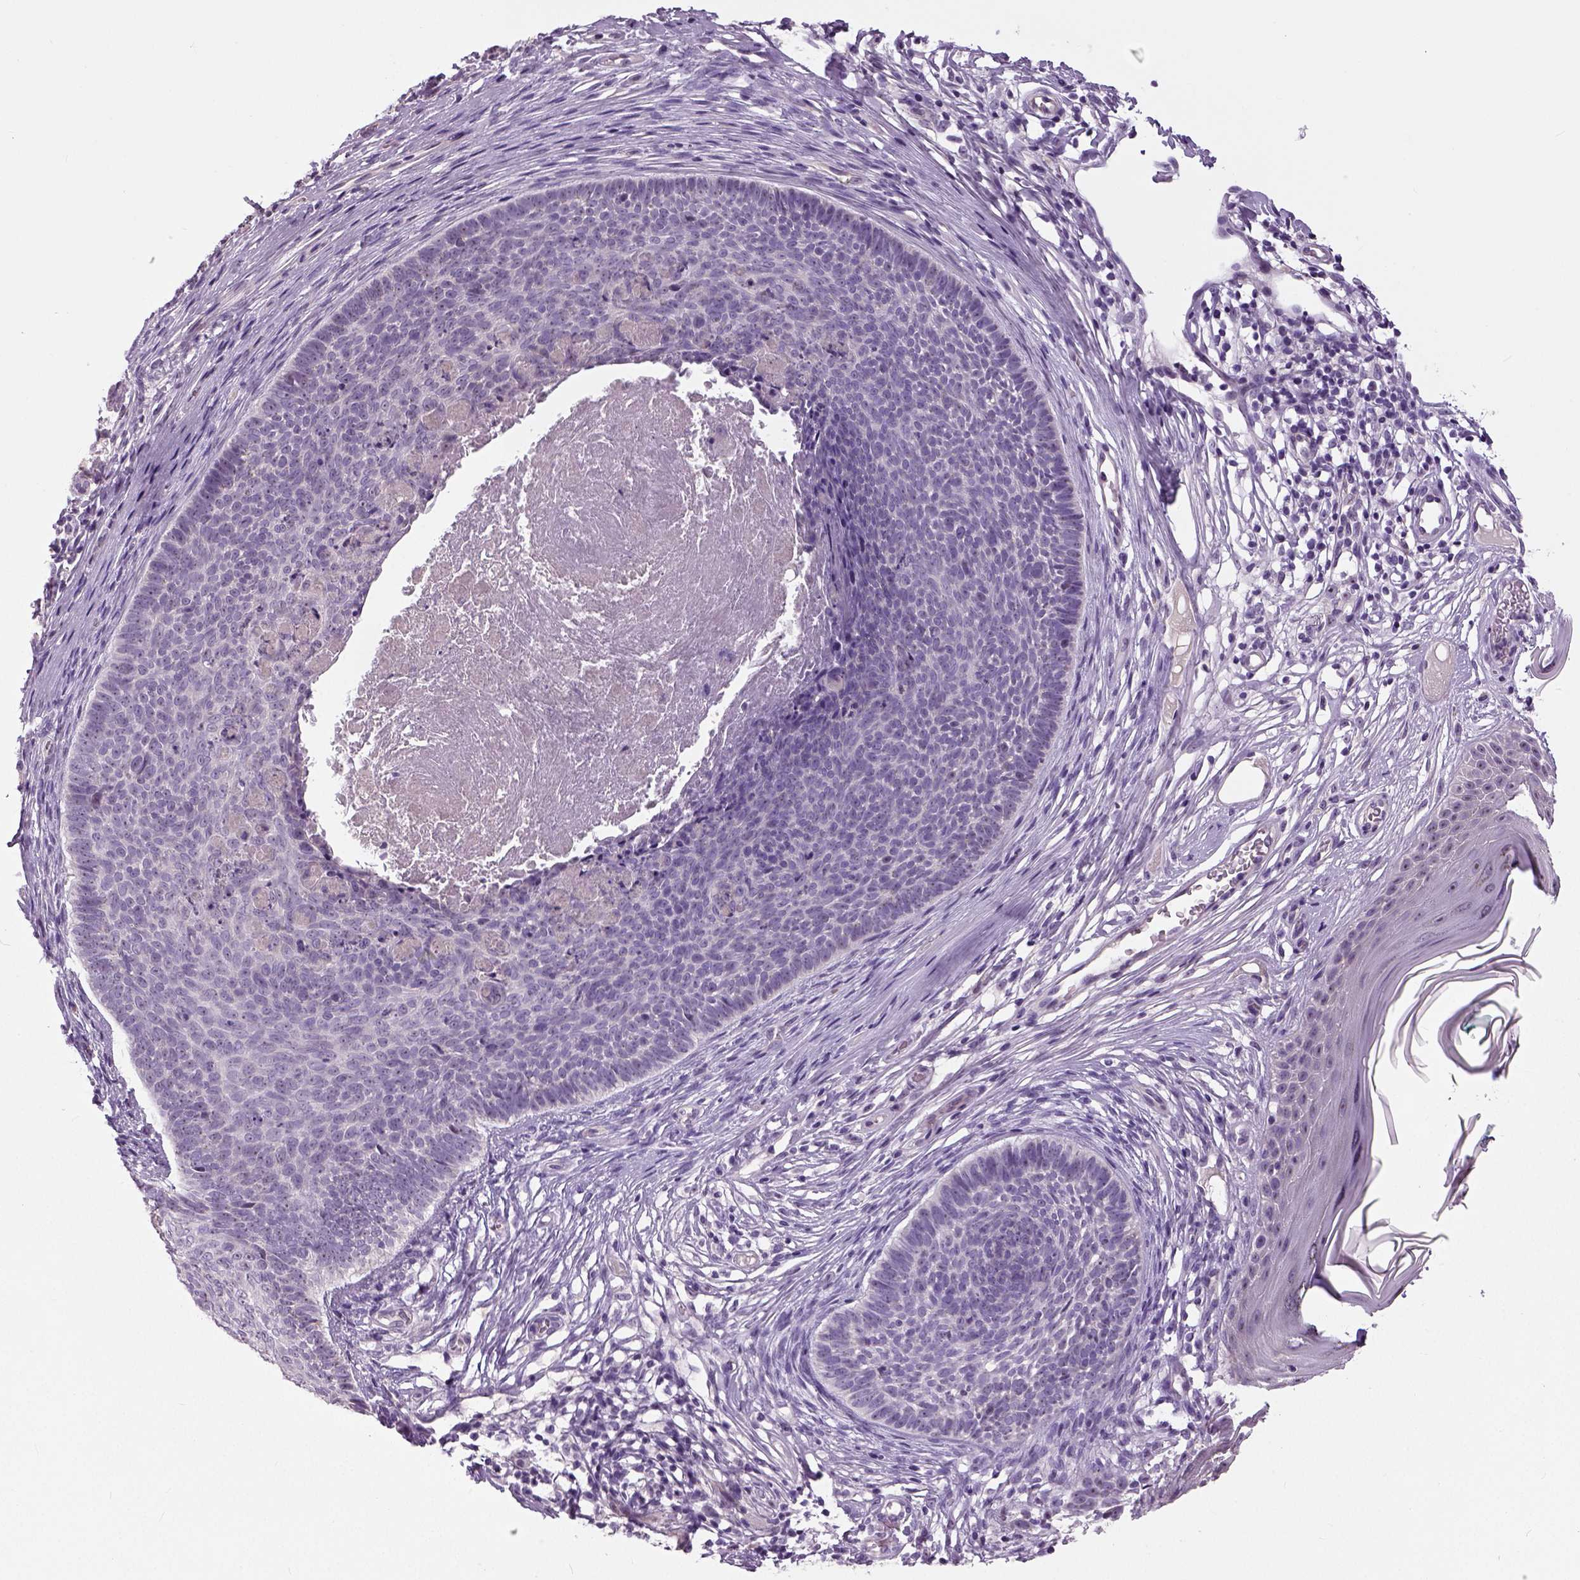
{"staining": {"intensity": "negative", "quantity": "none", "location": "none"}, "tissue": "skin cancer", "cell_type": "Tumor cells", "image_type": "cancer", "snomed": [{"axis": "morphology", "description": "Basal cell carcinoma"}, {"axis": "topography", "description": "Skin"}], "caption": "IHC of human skin cancer demonstrates no staining in tumor cells.", "gene": "NECAB1", "patient": {"sex": "male", "age": 85}}